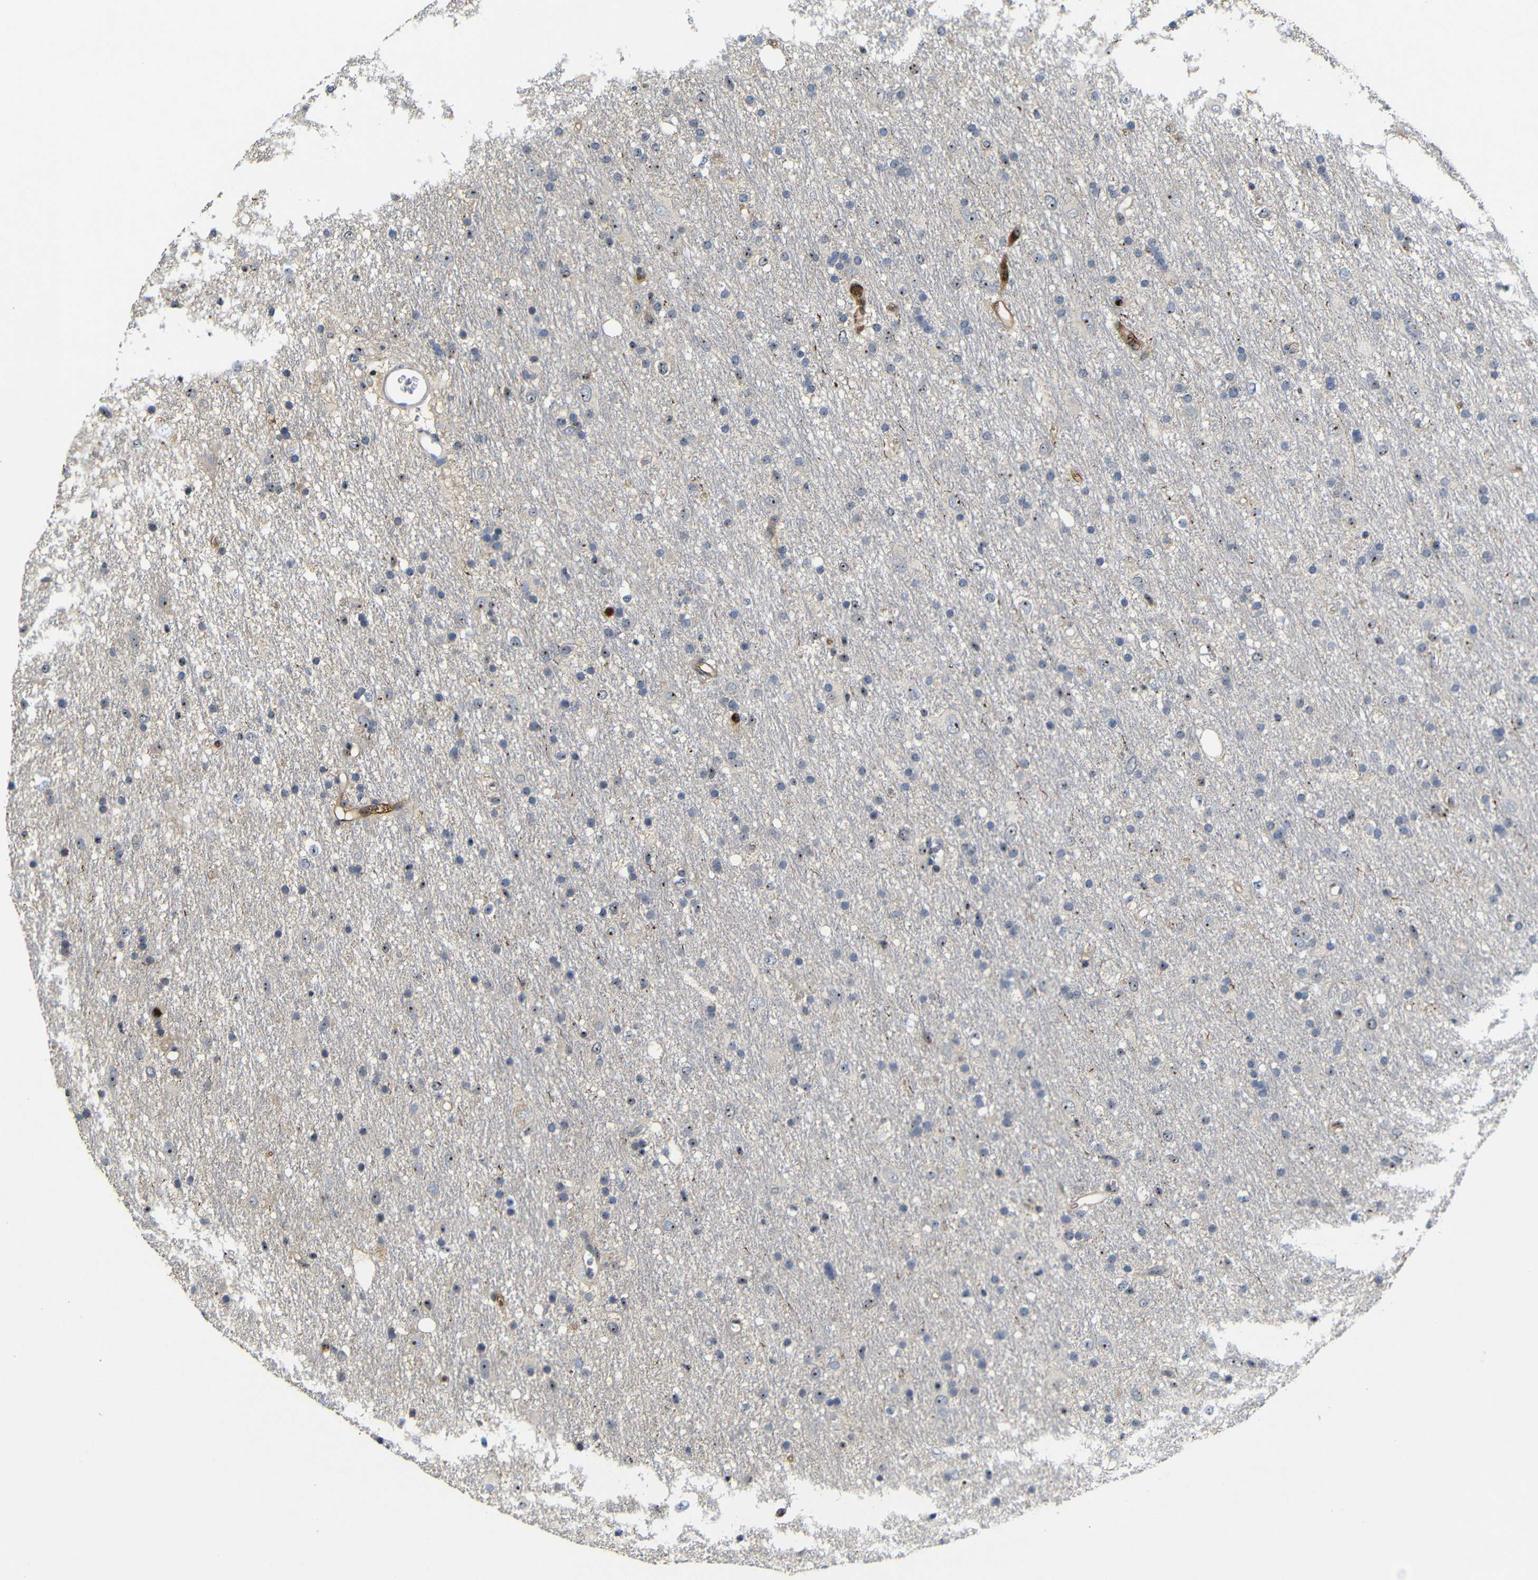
{"staining": {"intensity": "moderate", "quantity": "25%-75%", "location": "nuclear"}, "tissue": "glioma", "cell_type": "Tumor cells", "image_type": "cancer", "snomed": [{"axis": "morphology", "description": "Glioma, malignant, Low grade"}, {"axis": "topography", "description": "Brain"}], "caption": "The histopathology image shows a brown stain indicating the presence of a protein in the nuclear of tumor cells in malignant glioma (low-grade).", "gene": "MYC", "patient": {"sex": "male", "age": 77}}